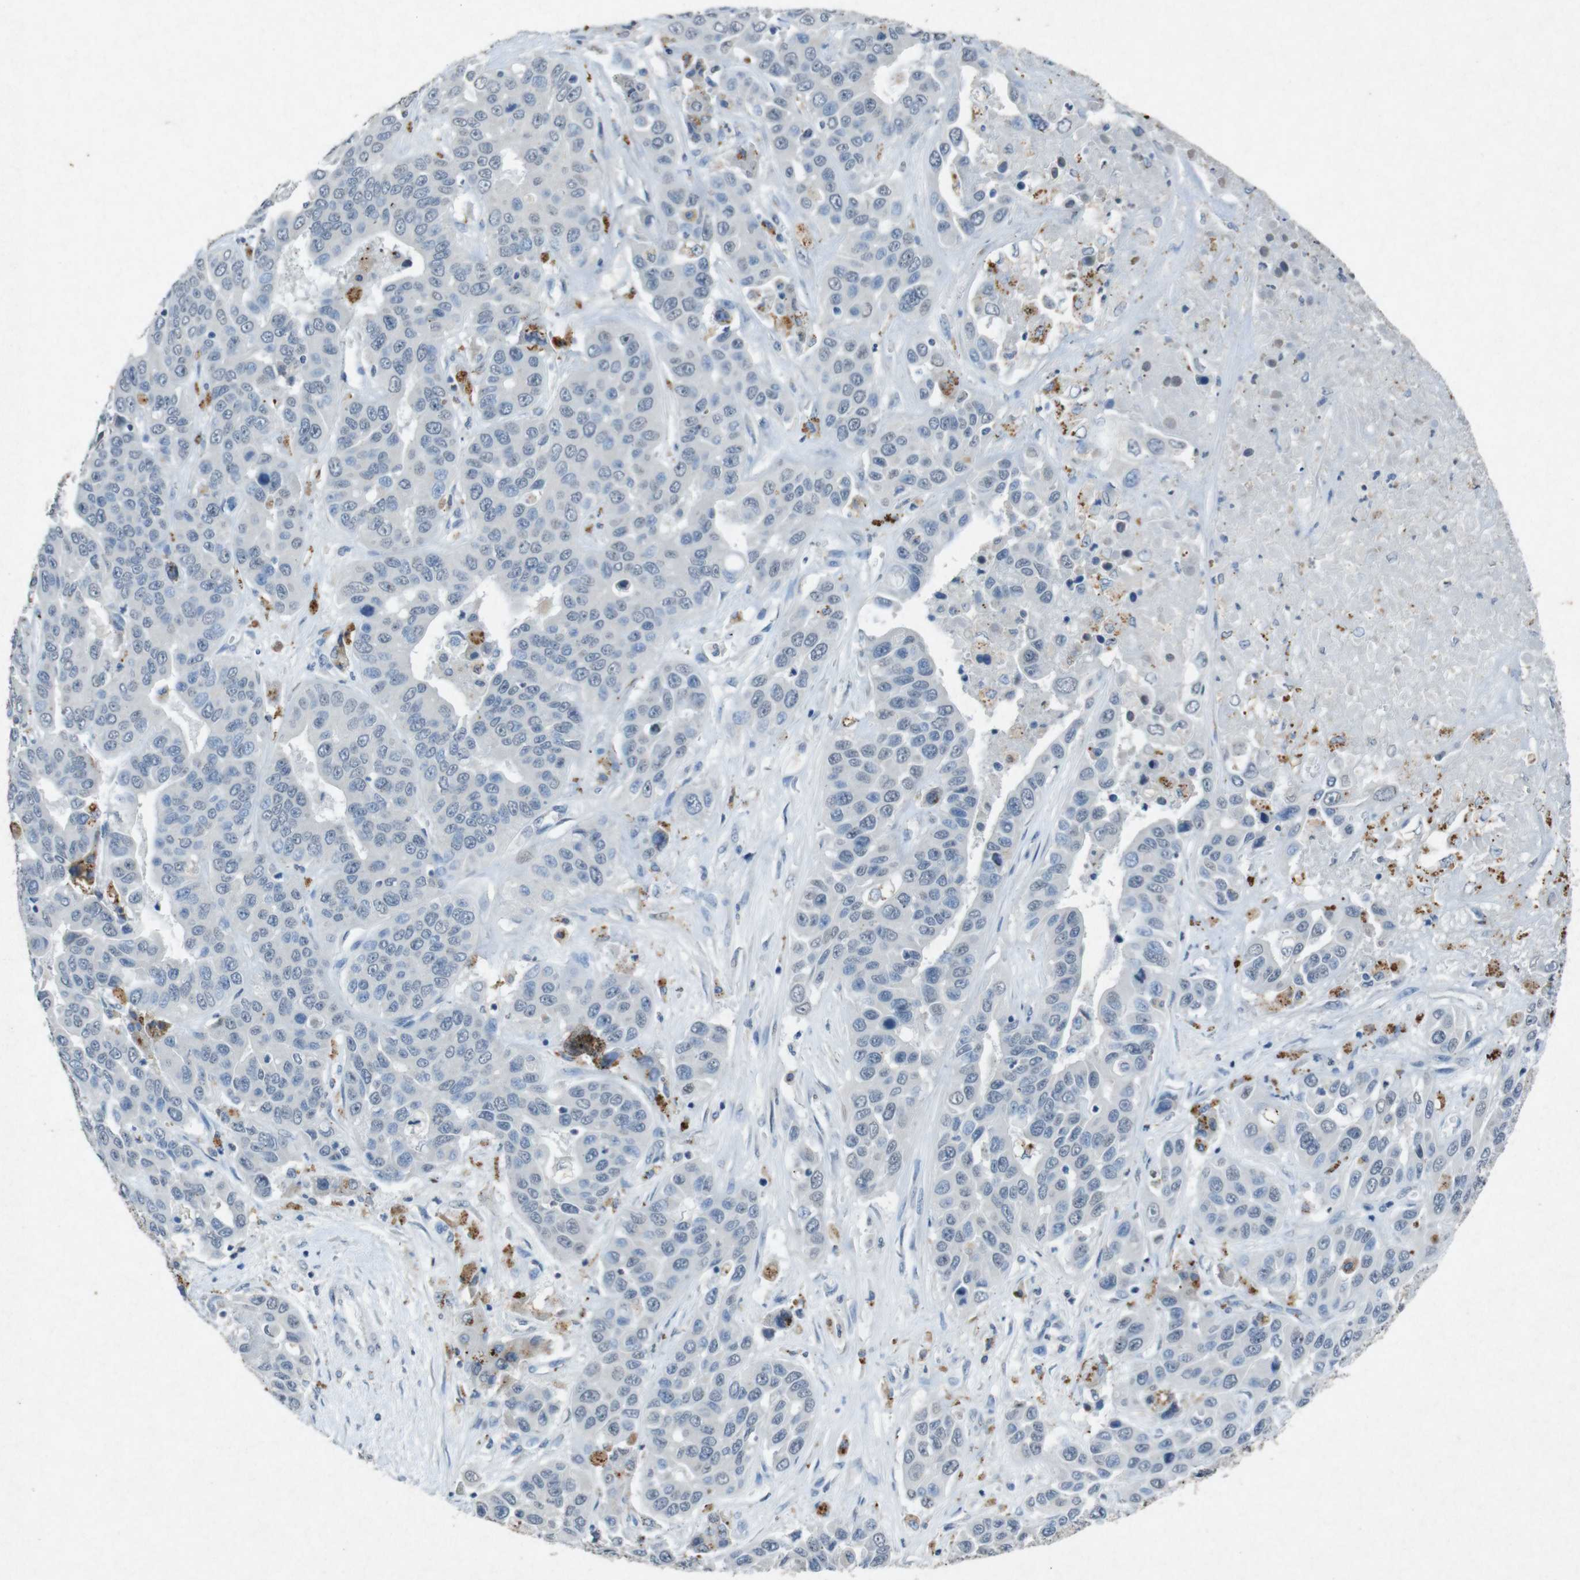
{"staining": {"intensity": "negative", "quantity": "none", "location": "none"}, "tissue": "liver cancer", "cell_type": "Tumor cells", "image_type": "cancer", "snomed": [{"axis": "morphology", "description": "Cholangiocarcinoma"}, {"axis": "topography", "description": "Liver"}], "caption": "Tumor cells are negative for brown protein staining in liver cancer (cholangiocarcinoma). Brightfield microscopy of IHC stained with DAB (brown) and hematoxylin (blue), captured at high magnification.", "gene": "STBD1", "patient": {"sex": "female", "age": 52}}